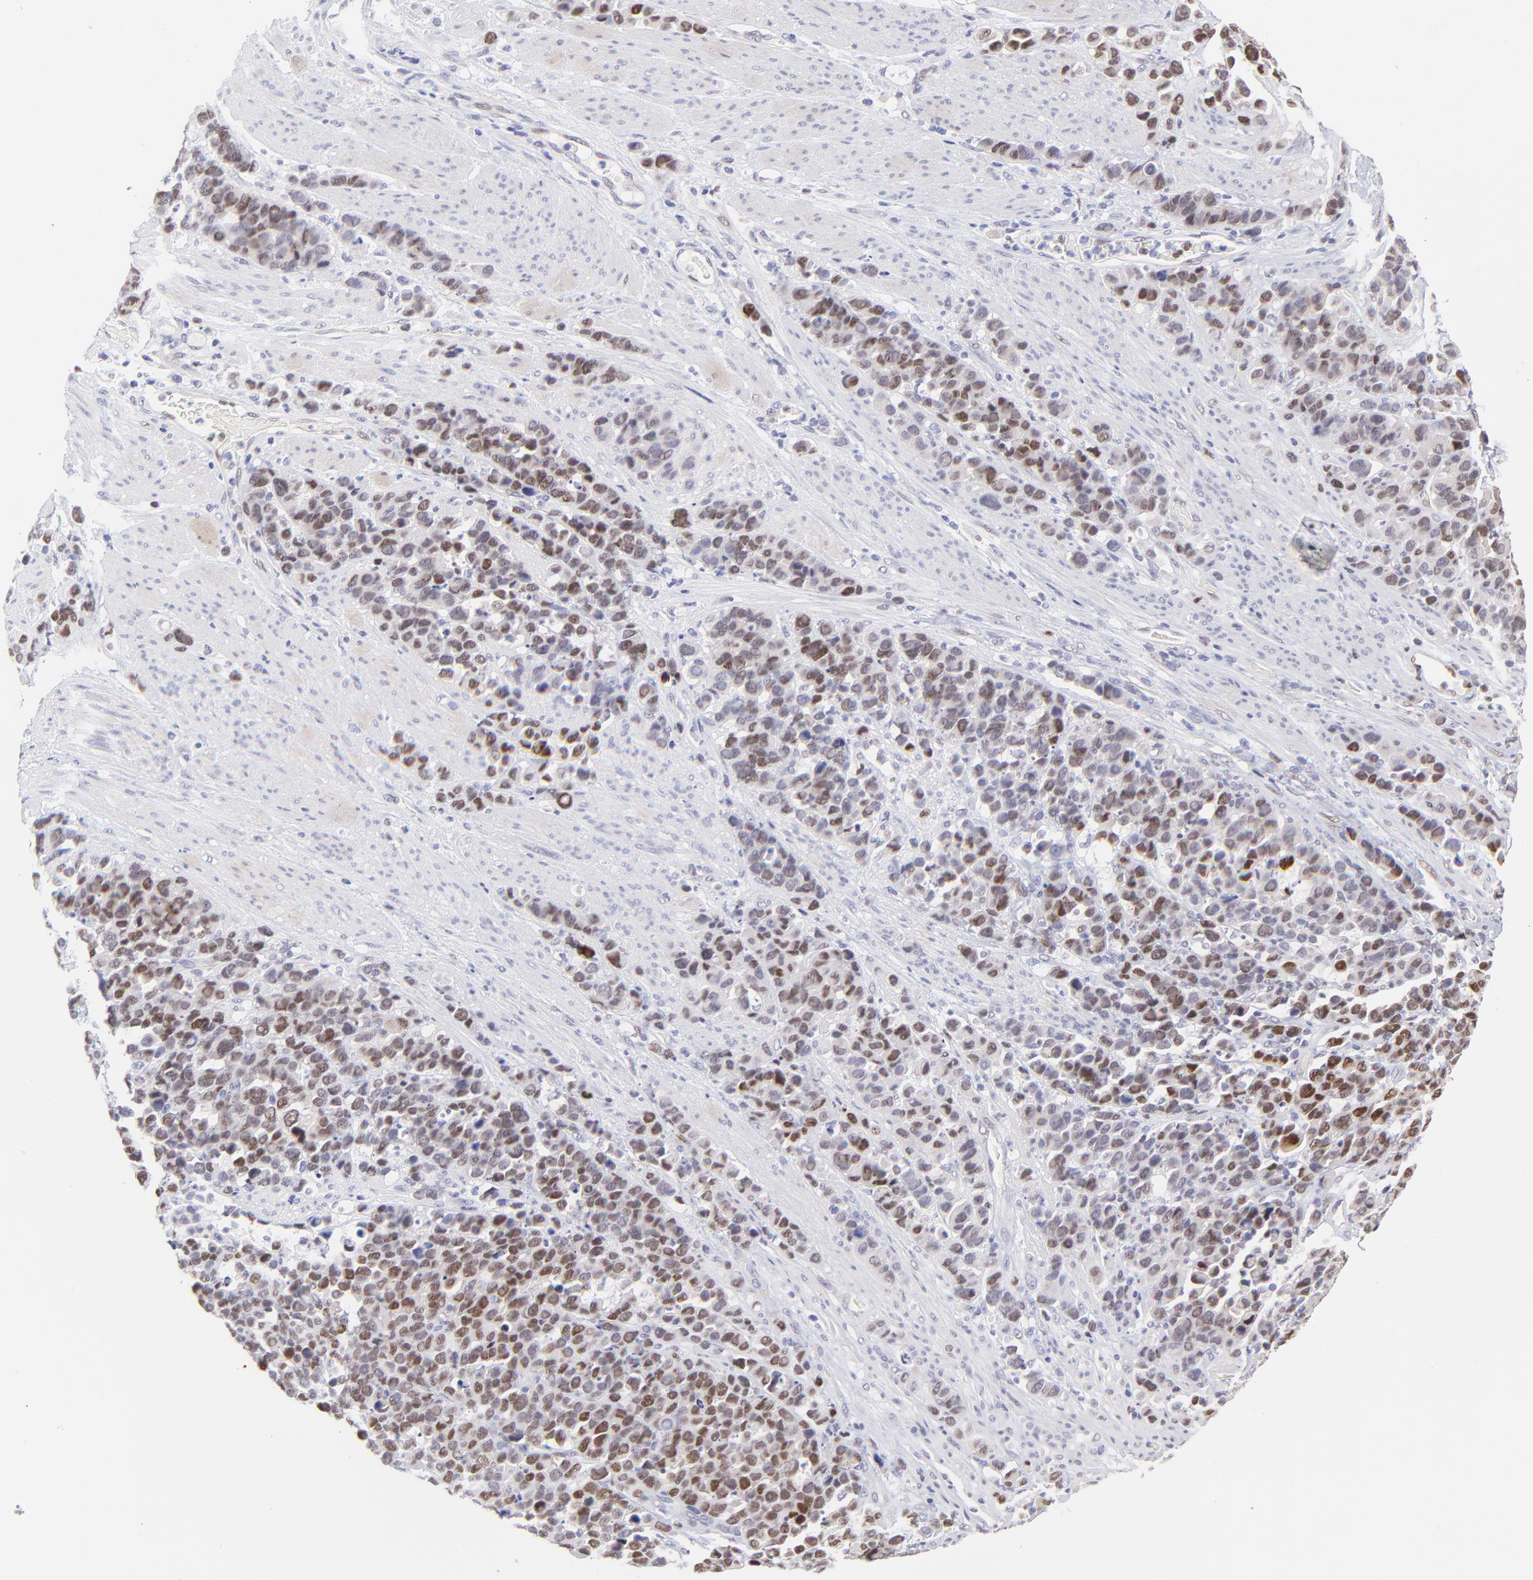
{"staining": {"intensity": "moderate", "quantity": ">75%", "location": "nuclear"}, "tissue": "stomach cancer", "cell_type": "Tumor cells", "image_type": "cancer", "snomed": [{"axis": "morphology", "description": "Adenocarcinoma, NOS"}, {"axis": "topography", "description": "Stomach, upper"}], "caption": "Stomach adenocarcinoma stained with IHC displays moderate nuclear positivity in approximately >75% of tumor cells.", "gene": "KLF4", "patient": {"sex": "male", "age": 71}}